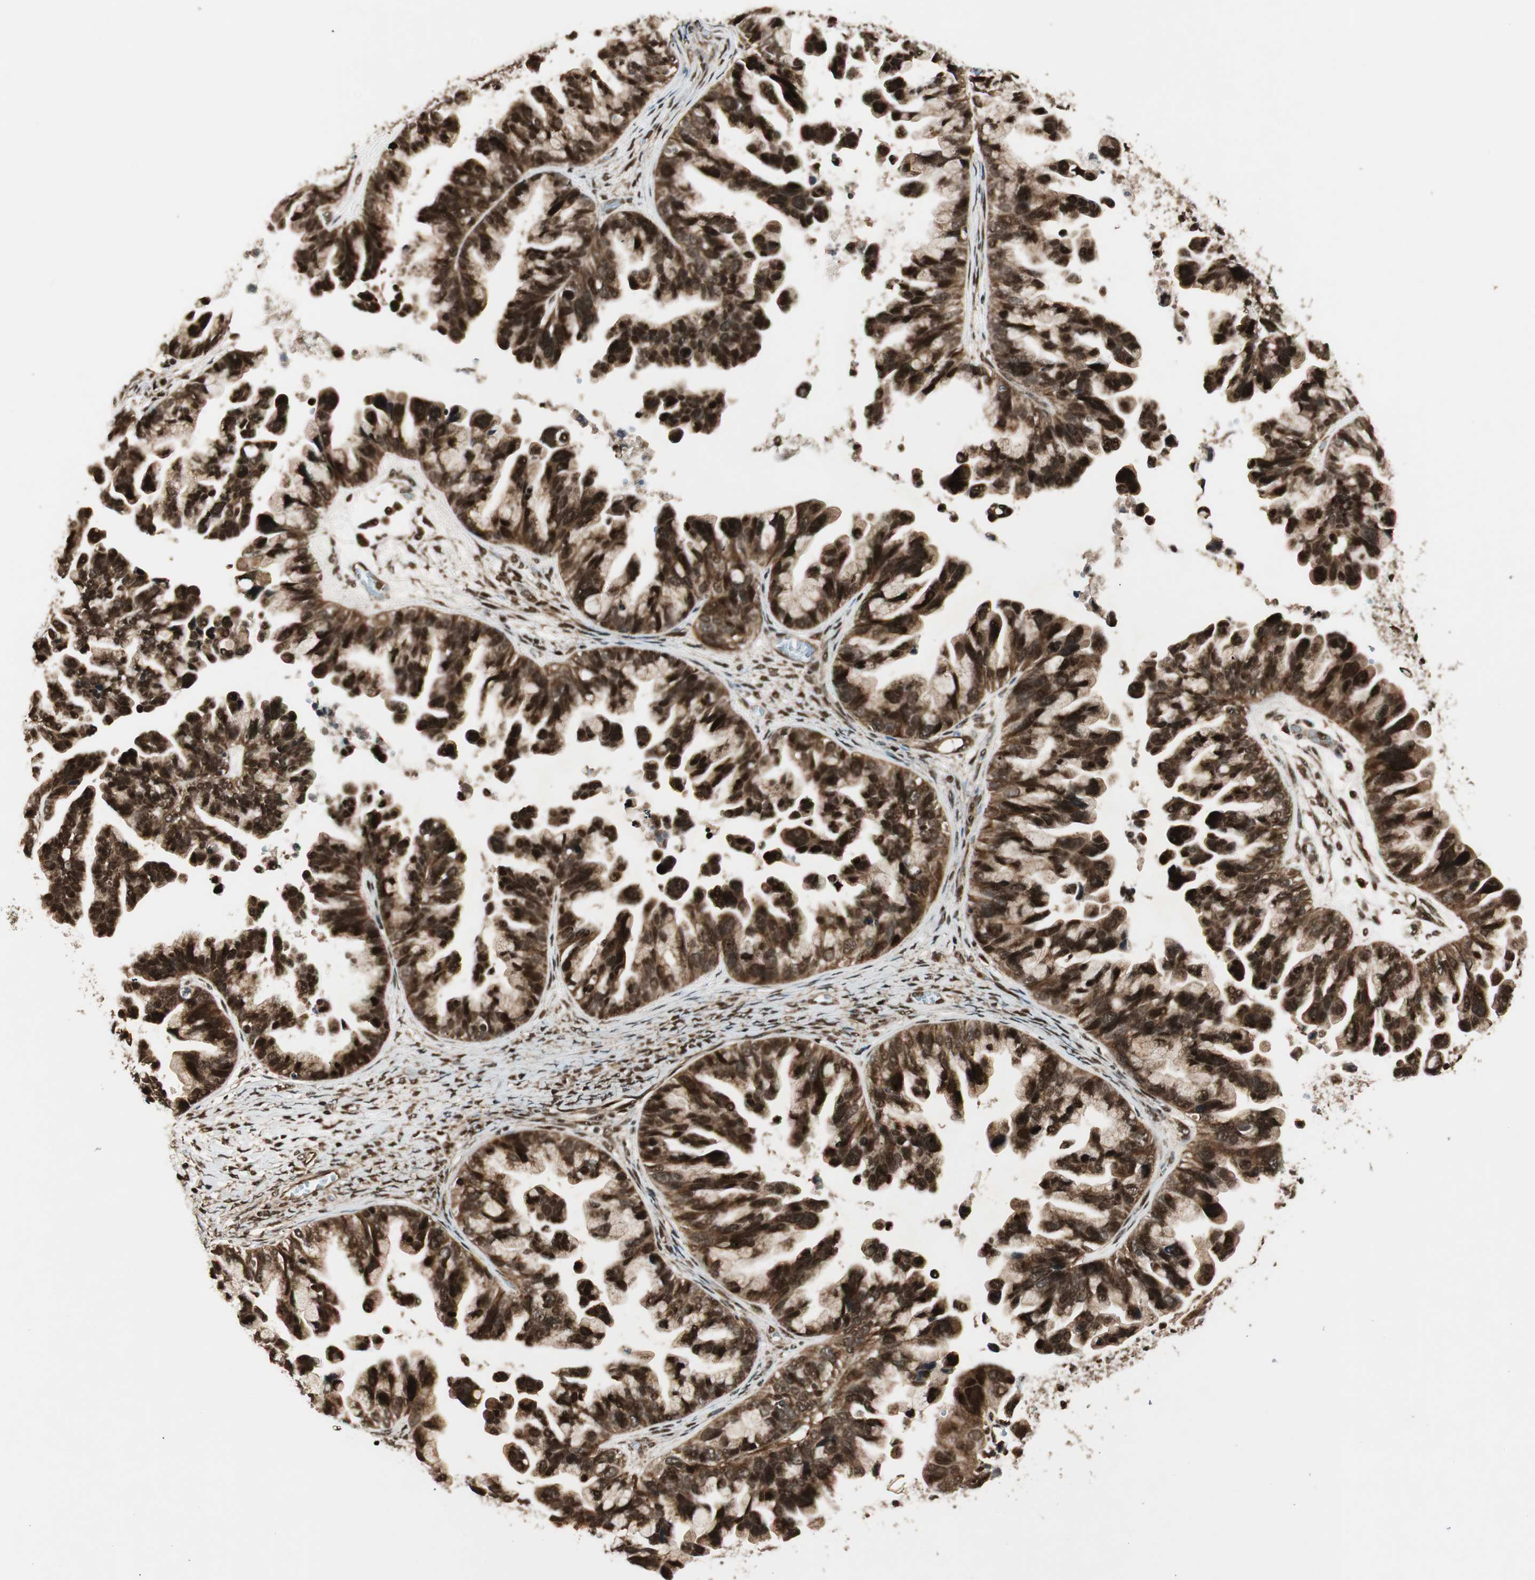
{"staining": {"intensity": "moderate", "quantity": ">75%", "location": "cytoplasmic/membranous,nuclear"}, "tissue": "ovarian cancer", "cell_type": "Tumor cells", "image_type": "cancer", "snomed": [{"axis": "morphology", "description": "Cystadenocarcinoma, serous, NOS"}, {"axis": "topography", "description": "Ovary"}], "caption": "An image of ovarian serous cystadenocarcinoma stained for a protein displays moderate cytoplasmic/membranous and nuclear brown staining in tumor cells.", "gene": "RPA3", "patient": {"sex": "female", "age": 56}}